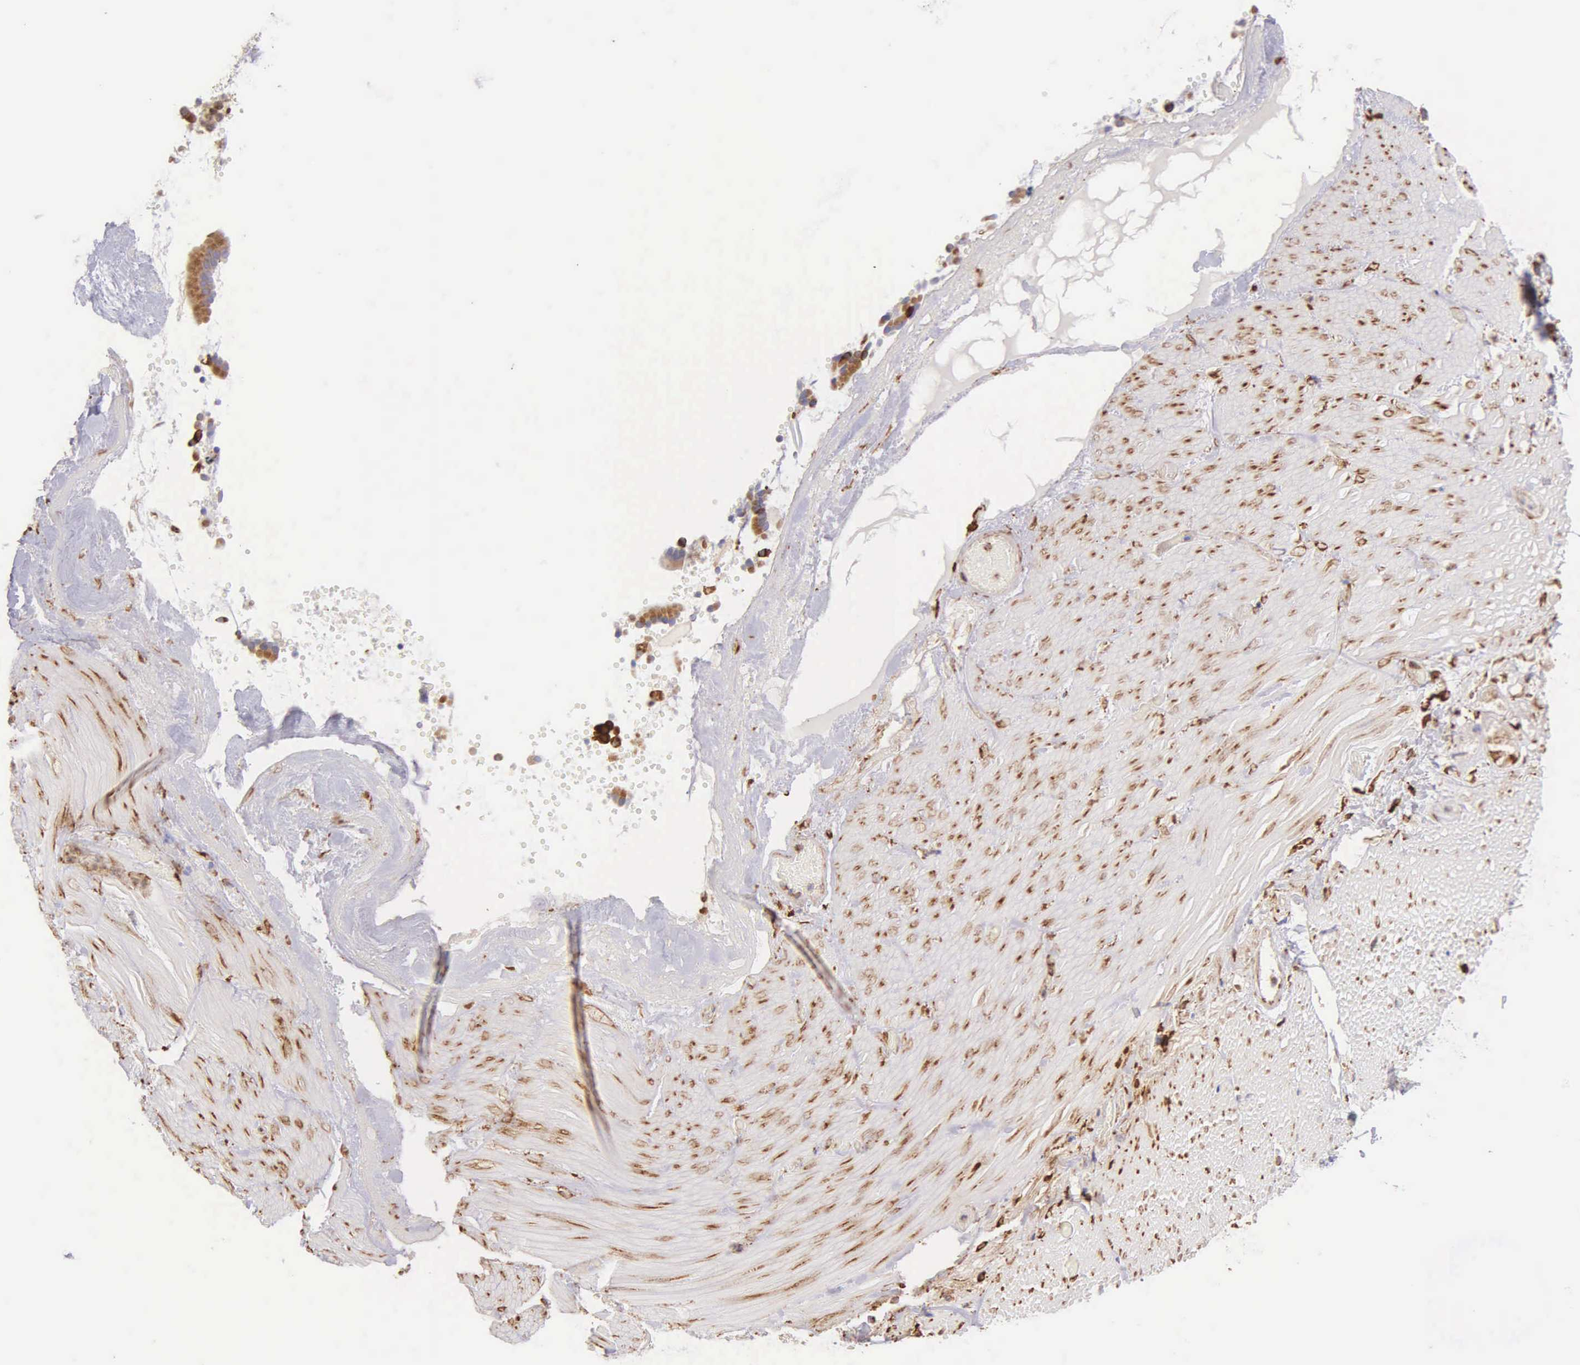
{"staining": {"intensity": "moderate", "quantity": ">75%", "location": "cytoplasmic/membranous"}, "tissue": "smooth muscle", "cell_type": "Smooth muscle cells", "image_type": "normal", "snomed": [{"axis": "morphology", "description": "Normal tissue, NOS"}, {"axis": "topography", "description": "Duodenum"}], "caption": "IHC of normal human smooth muscle shows medium levels of moderate cytoplasmic/membranous expression in about >75% of smooth muscle cells. Nuclei are stained in blue.", "gene": "CKAP4", "patient": {"sex": "male", "age": 63}}